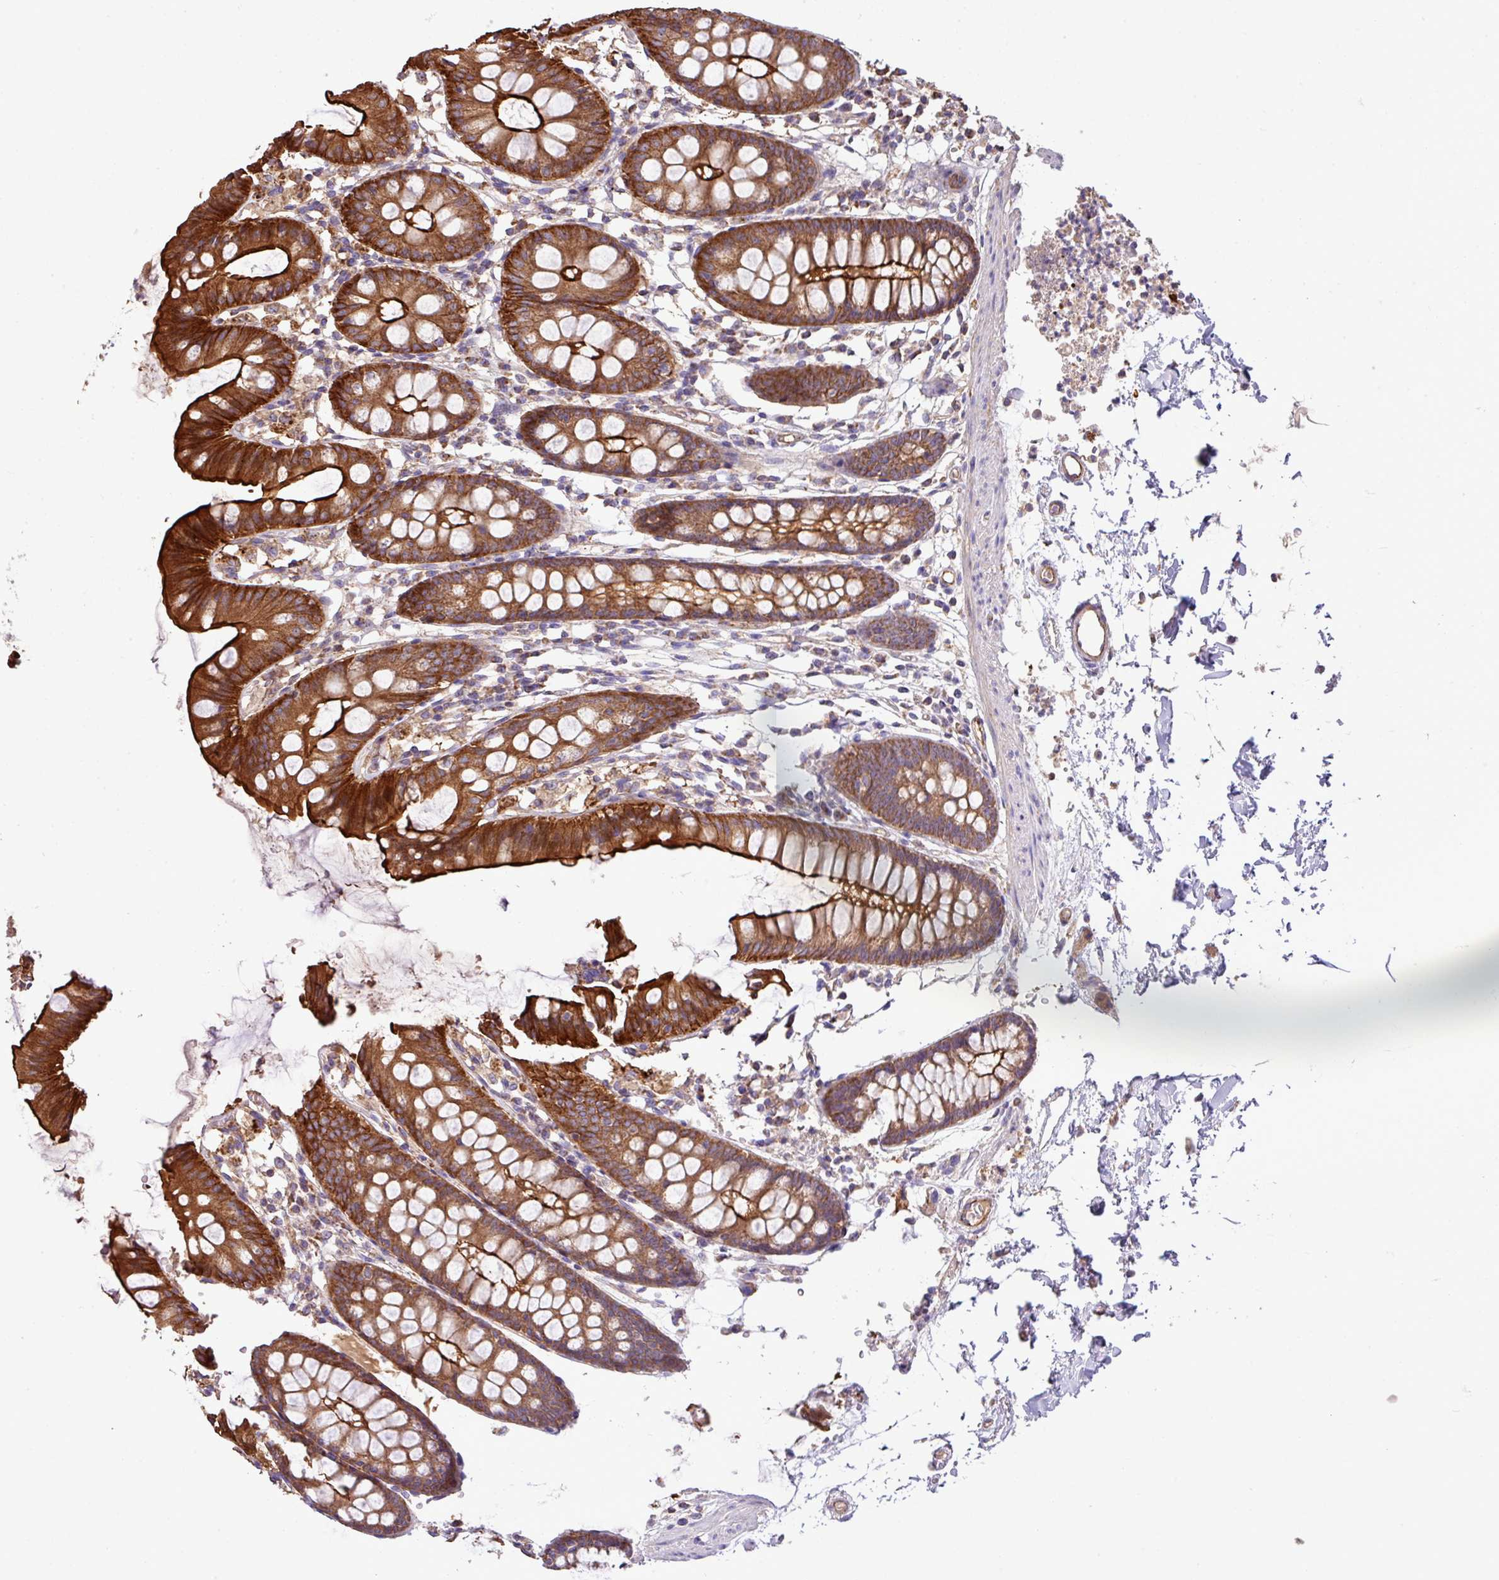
{"staining": {"intensity": "strong", "quantity": ">75%", "location": "cytoplasmic/membranous"}, "tissue": "colon", "cell_type": "Endothelial cells", "image_type": "normal", "snomed": [{"axis": "morphology", "description": "Normal tissue, NOS"}, {"axis": "topography", "description": "Colon"}], "caption": "Immunohistochemistry (IHC) of unremarkable colon displays high levels of strong cytoplasmic/membranous staining in approximately >75% of endothelial cells.", "gene": "LRRC53", "patient": {"sex": "female", "age": 84}}